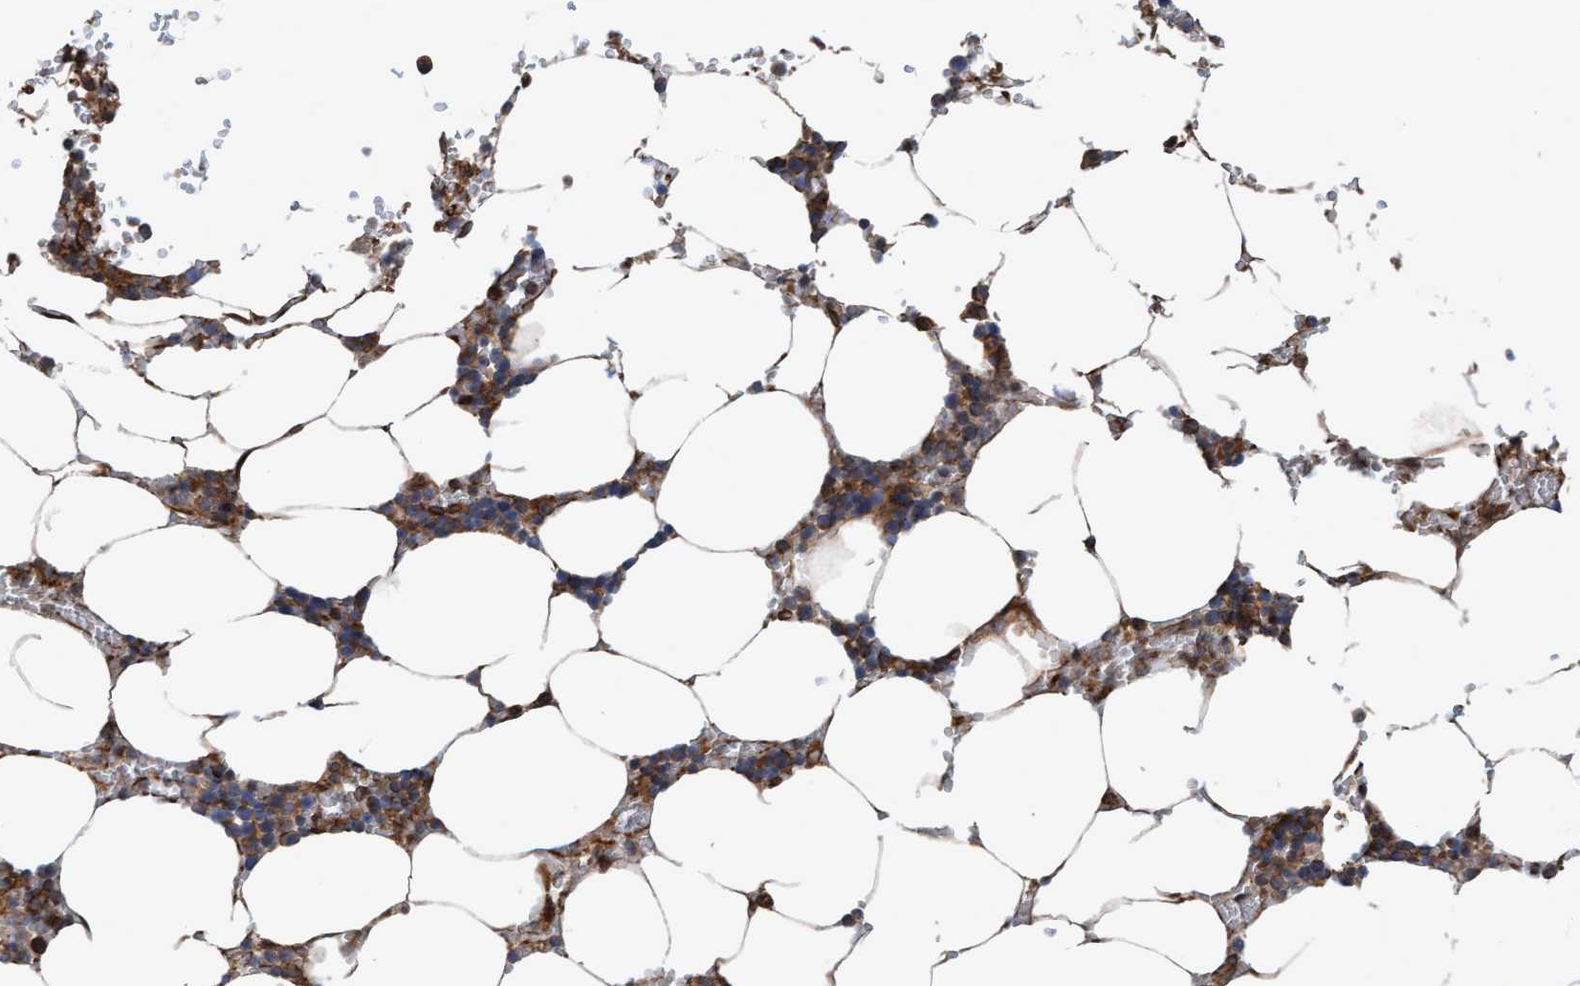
{"staining": {"intensity": "moderate", "quantity": ">75%", "location": "cytoplasmic/membranous"}, "tissue": "bone marrow", "cell_type": "Hematopoietic cells", "image_type": "normal", "snomed": [{"axis": "morphology", "description": "Normal tissue, NOS"}, {"axis": "topography", "description": "Bone marrow"}], "caption": "Moderate cytoplasmic/membranous protein expression is identified in approximately >75% of hematopoietic cells in bone marrow. (Stains: DAB in brown, nuclei in blue, Microscopy: brightfield microscopy at high magnification).", "gene": "ERAL1", "patient": {"sex": "male", "age": 70}}